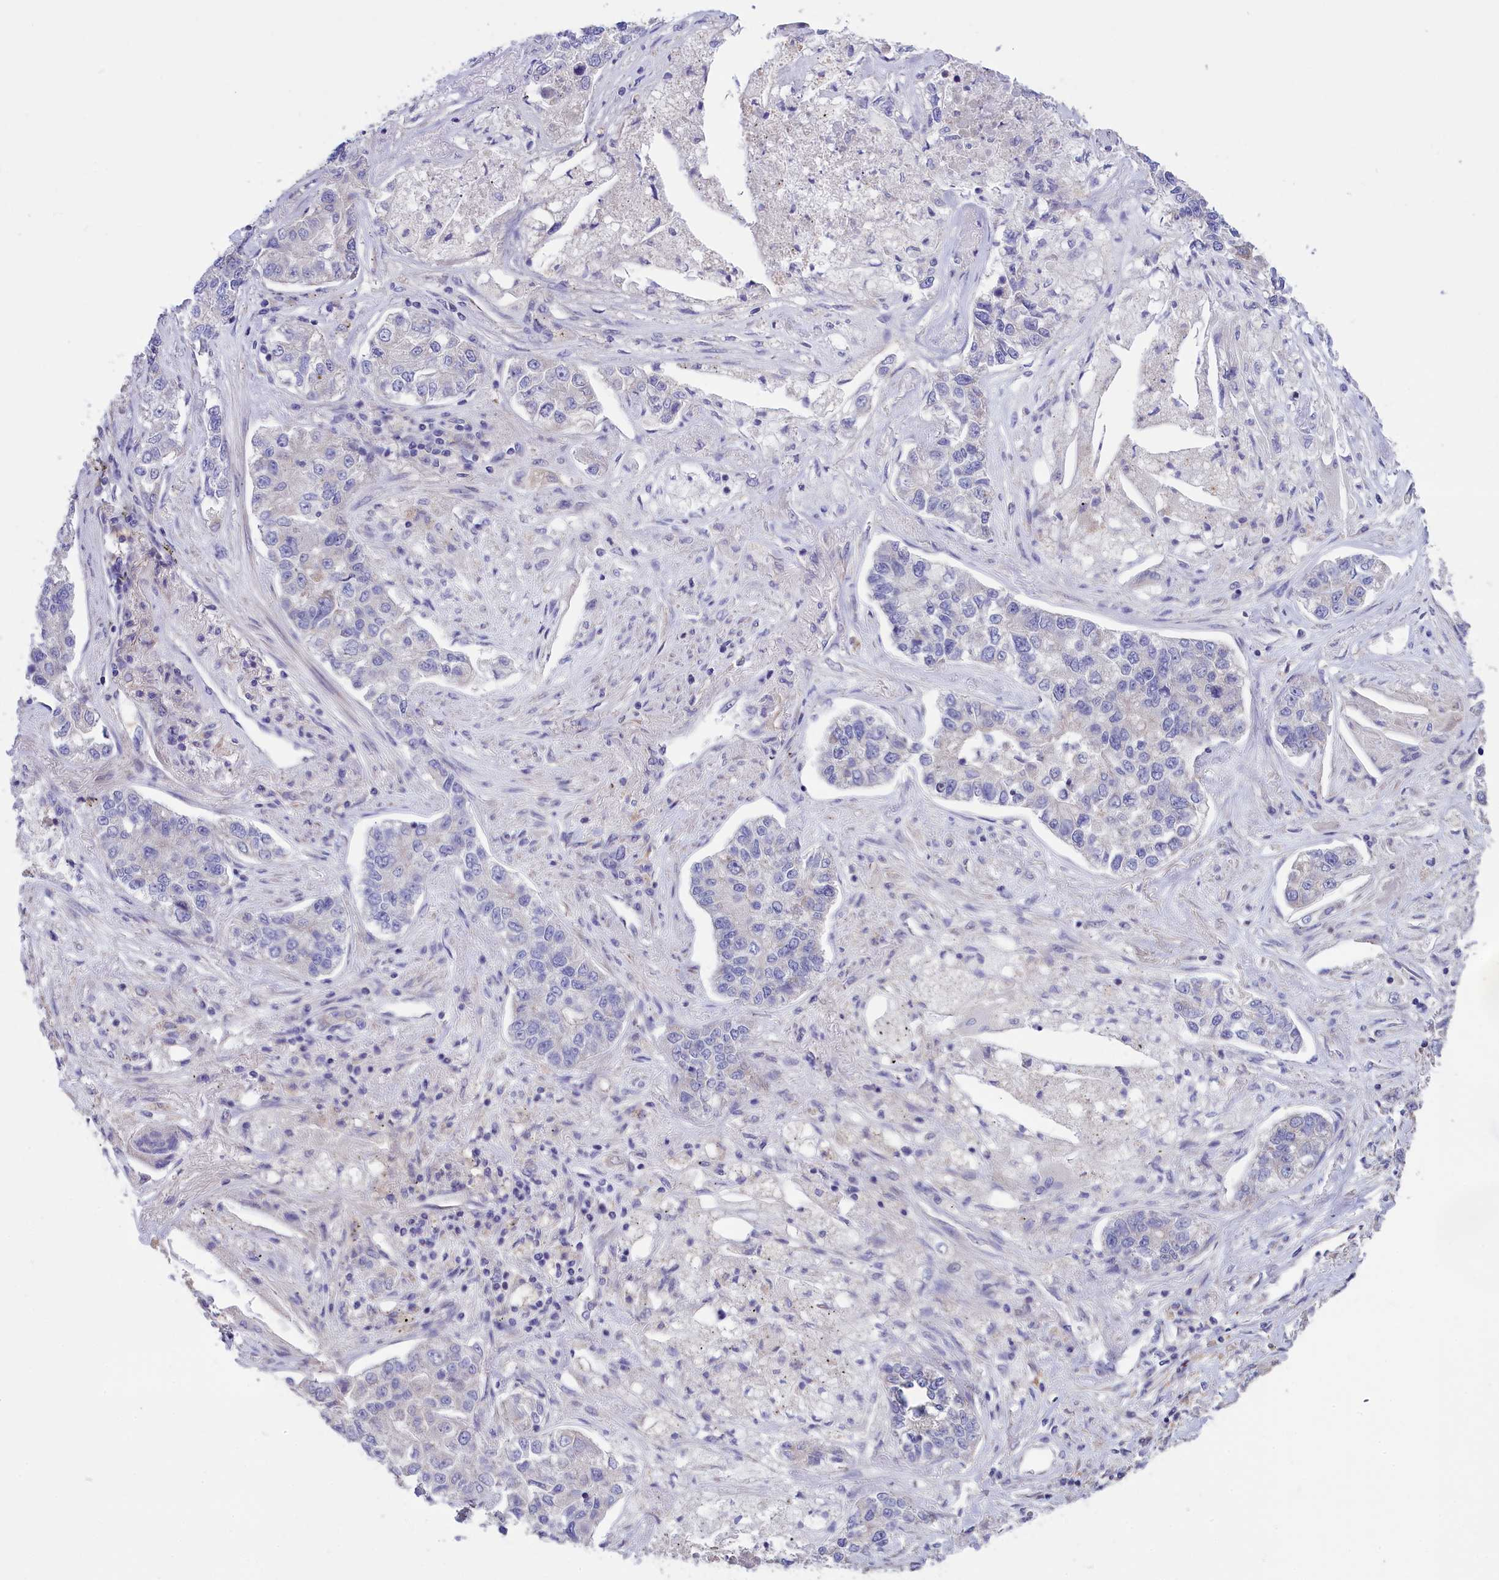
{"staining": {"intensity": "negative", "quantity": "none", "location": "none"}, "tissue": "lung cancer", "cell_type": "Tumor cells", "image_type": "cancer", "snomed": [{"axis": "morphology", "description": "Adenocarcinoma, NOS"}, {"axis": "topography", "description": "Lung"}], "caption": "Immunohistochemistry (IHC) image of human lung cancer stained for a protein (brown), which demonstrates no expression in tumor cells. (DAB immunohistochemistry visualized using brightfield microscopy, high magnification).", "gene": "CYP2U1", "patient": {"sex": "male", "age": 49}}